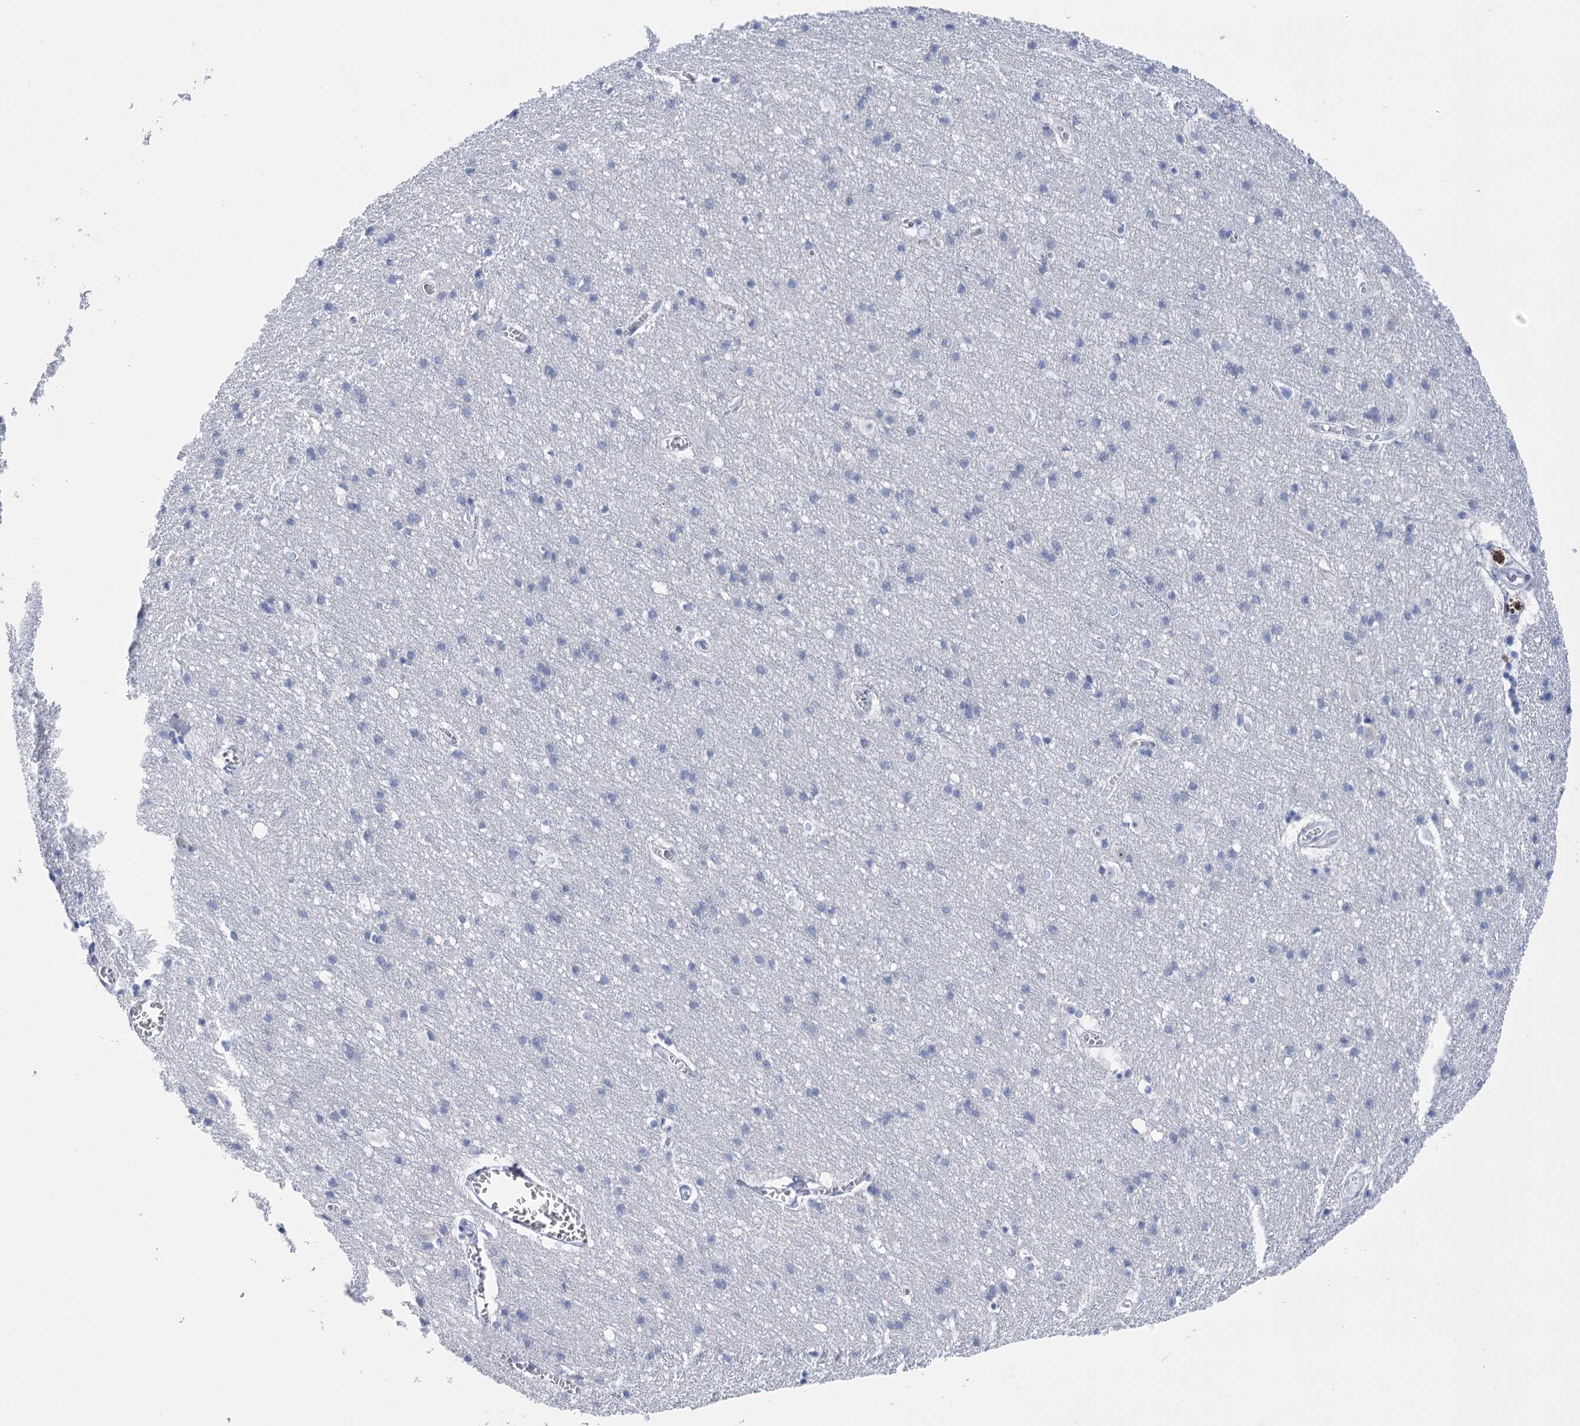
{"staining": {"intensity": "negative", "quantity": "none", "location": "none"}, "tissue": "cerebral cortex", "cell_type": "Endothelial cells", "image_type": "normal", "snomed": [{"axis": "morphology", "description": "Normal tissue, NOS"}, {"axis": "topography", "description": "Cerebral cortex"}], "caption": "Immunohistochemistry (IHC) image of benign human cerebral cortex stained for a protein (brown), which exhibits no staining in endothelial cells. (DAB (3,3'-diaminobenzidine) immunohistochemistry (IHC) with hematoxylin counter stain).", "gene": "HORMAD1", "patient": {"sex": "male", "age": 54}}